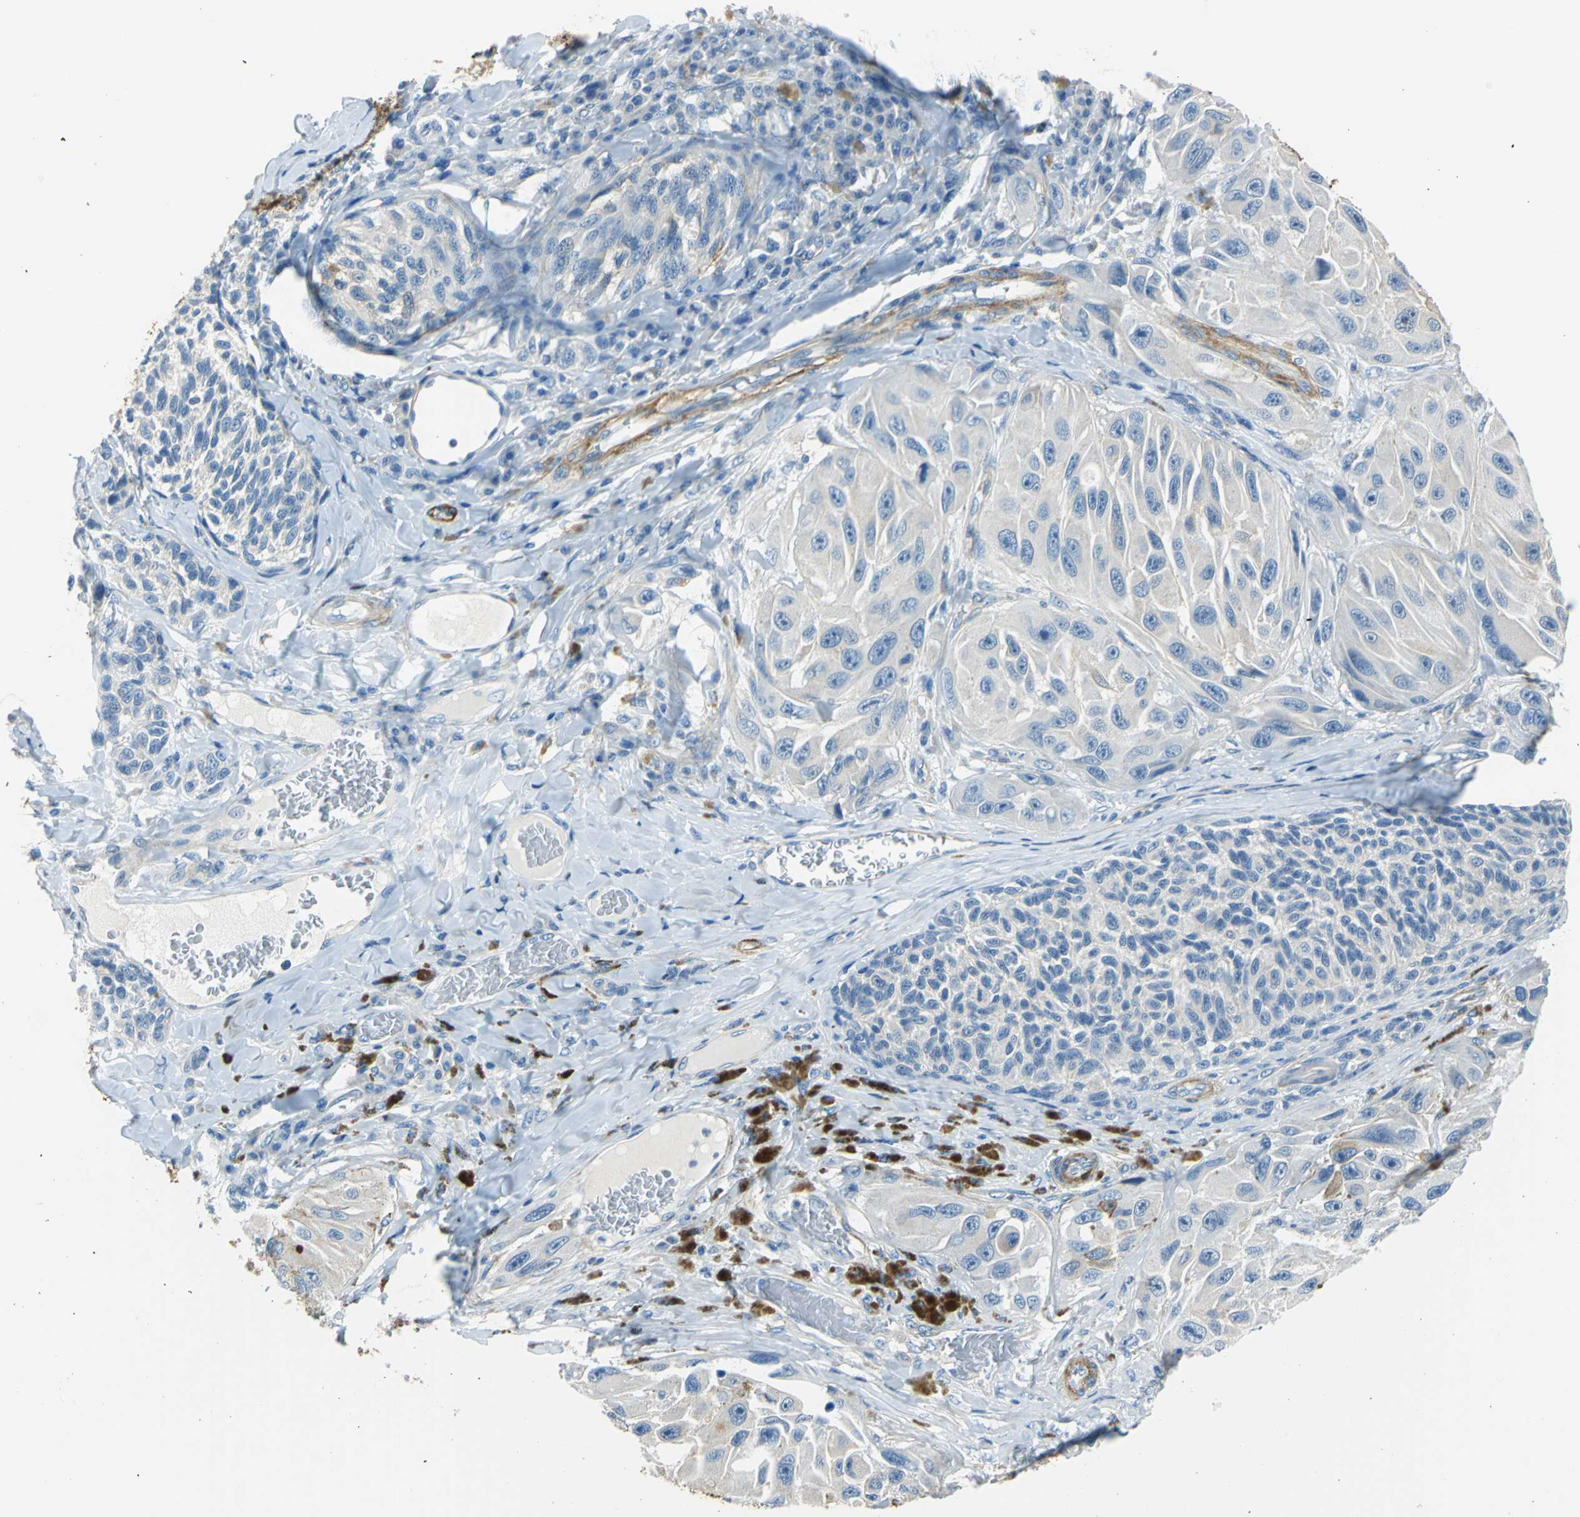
{"staining": {"intensity": "negative", "quantity": "none", "location": "none"}, "tissue": "melanoma", "cell_type": "Tumor cells", "image_type": "cancer", "snomed": [{"axis": "morphology", "description": "Malignant melanoma, NOS"}, {"axis": "topography", "description": "Skin"}], "caption": "An immunohistochemistry (IHC) histopathology image of malignant melanoma is shown. There is no staining in tumor cells of malignant melanoma.", "gene": "AKAP12", "patient": {"sex": "female", "age": 73}}